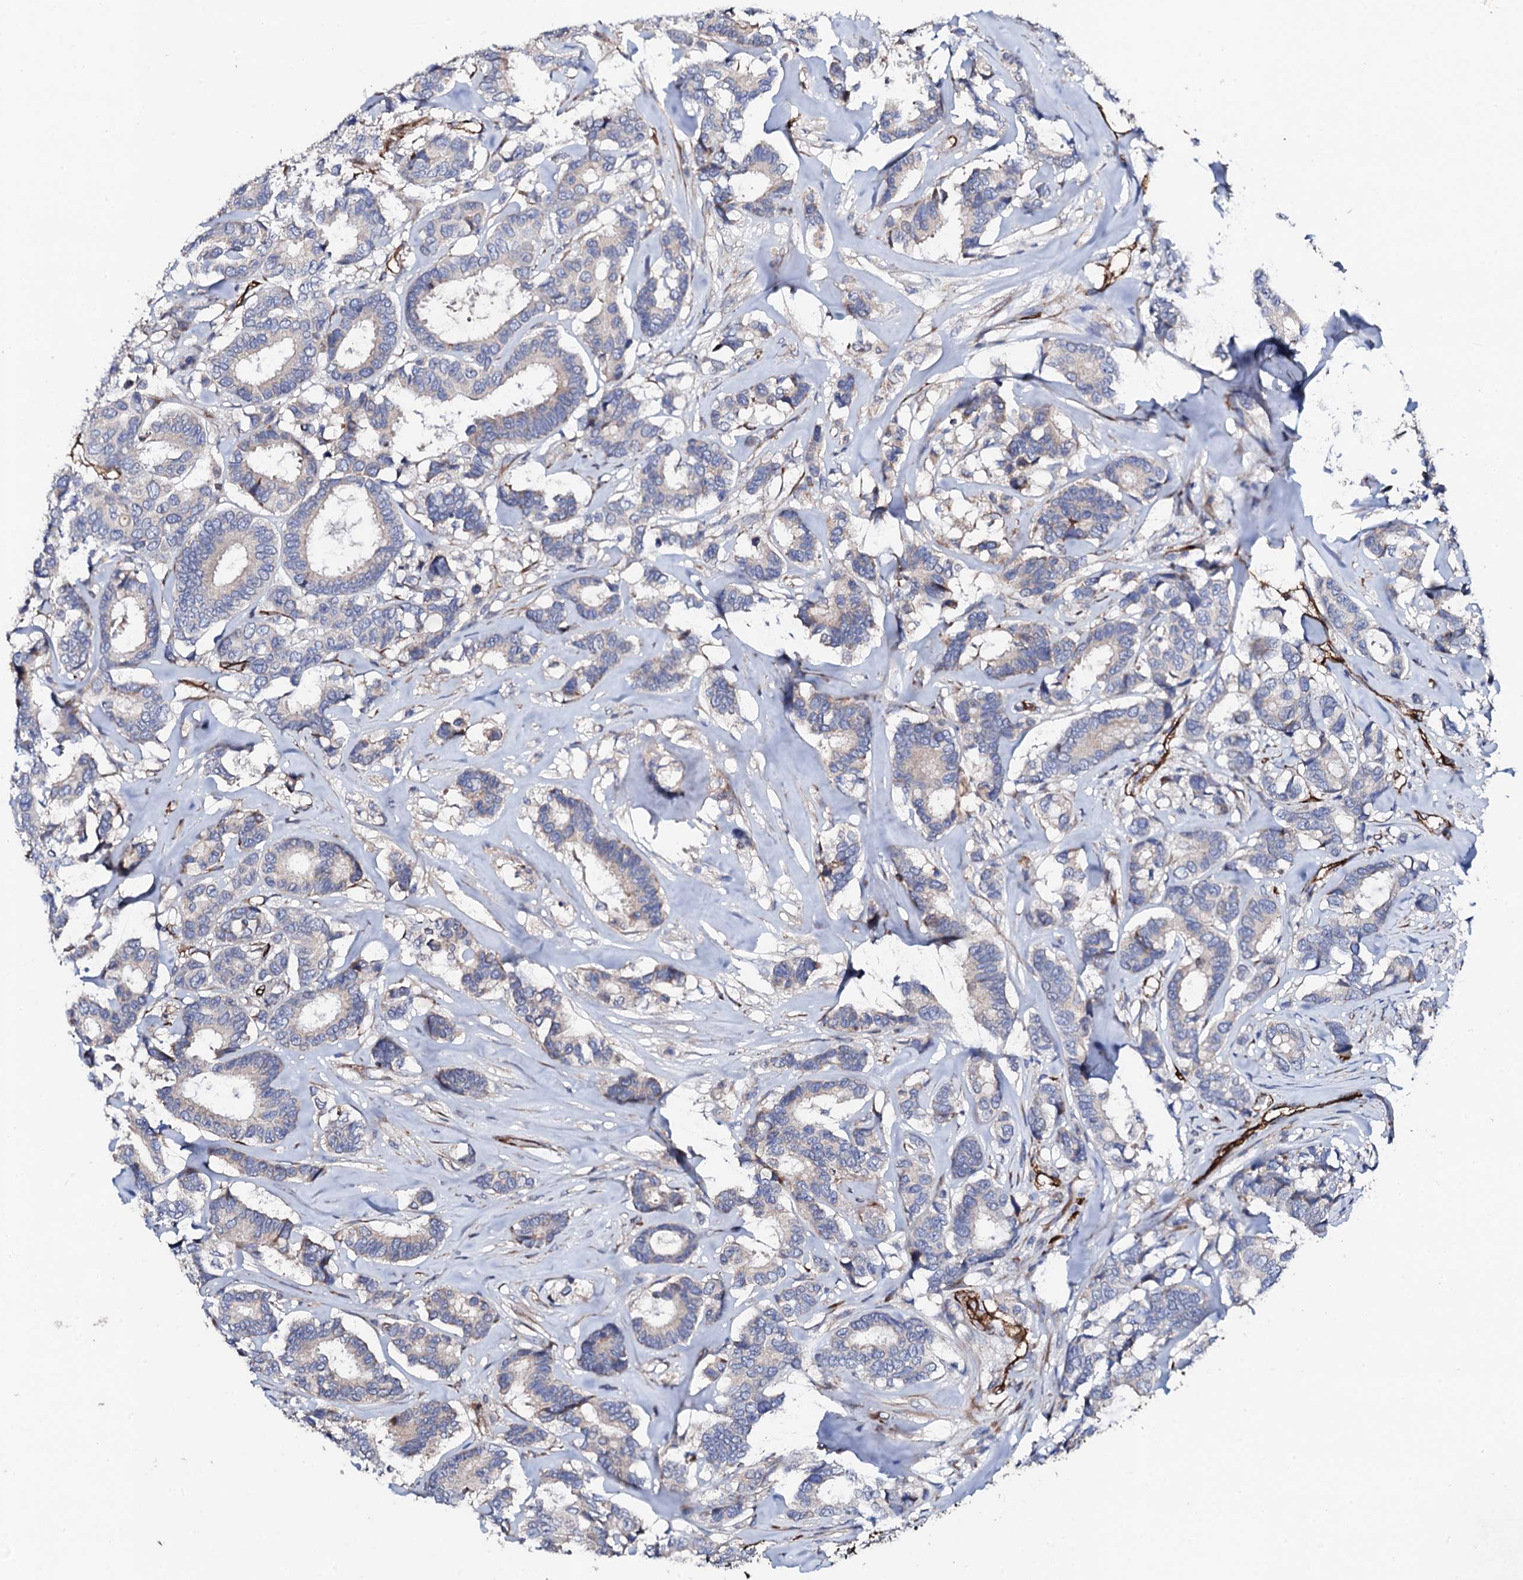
{"staining": {"intensity": "negative", "quantity": "none", "location": "none"}, "tissue": "breast cancer", "cell_type": "Tumor cells", "image_type": "cancer", "snomed": [{"axis": "morphology", "description": "Duct carcinoma"}, {"axis": "topography", "description": "Breast"}], "caption": "A micrograph of infiltrating ductal carcinoma (breast) stained for a protein reveals no brown staining in tumor cells.", "gene": "DBX1", "patient": {"sex": "female", "age": 87}}